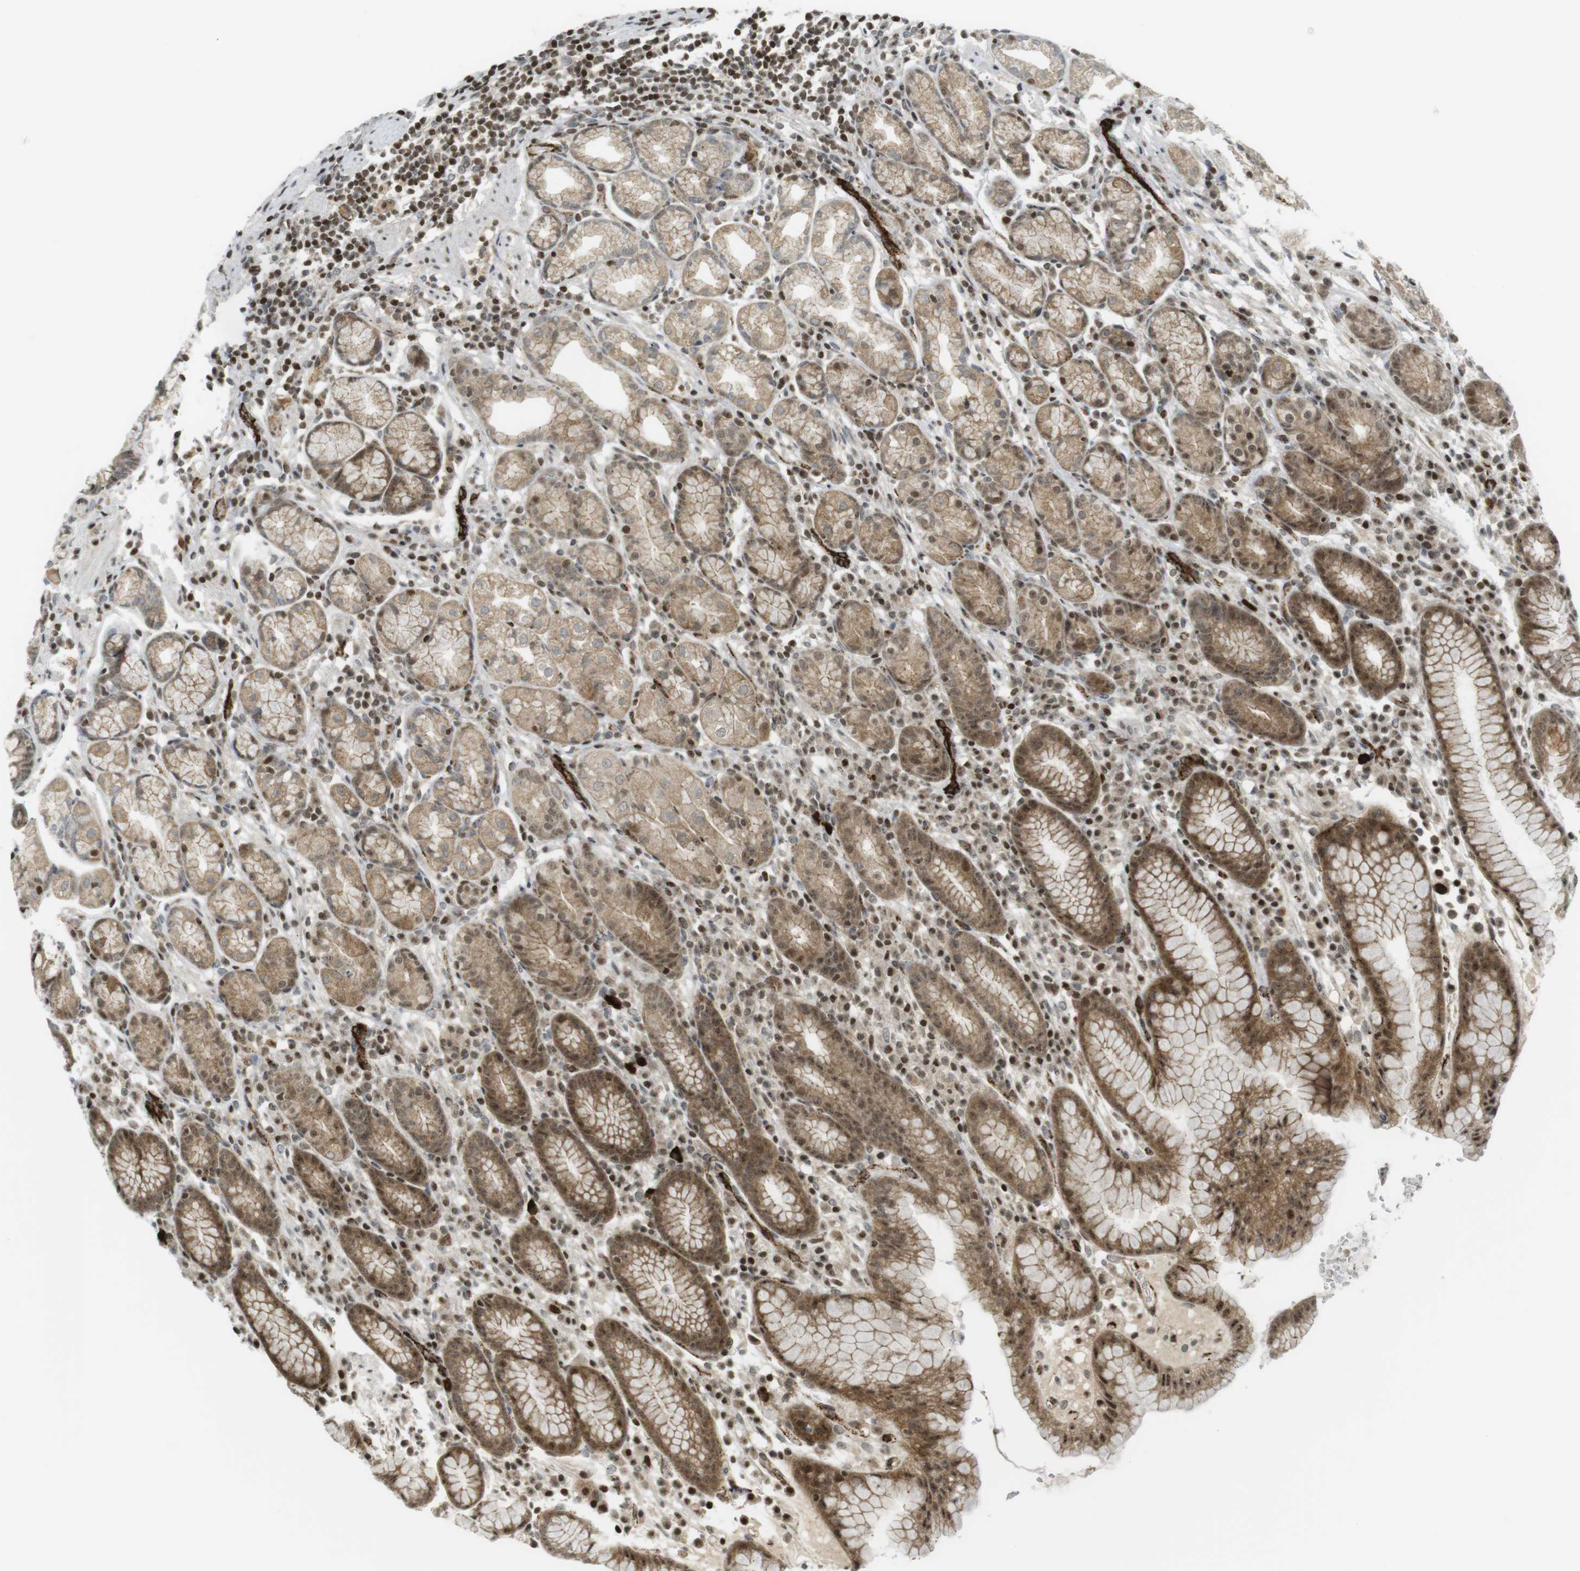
{"staining": {"intensity": "moderate", "quantity": "25%-75%", "location": "cytoplasmic/membranous,nuclear"}, "tissue": "stomach", "cell_type": "Glandular cells", "image_type": "normal", "snomed": [{"axis": "morphology", "description": "Normal tissue, NOS"}, {"axis": "topography", "description": "Stomach, lower"}], "caption": "Glandular cells display moderate cytoplasmic/membranous,nuclear expression in approximately 25%-75% of cells in benign stomach.", "gene": "PPP1R13B", "patient": {"sex": "male", "age": 52}}